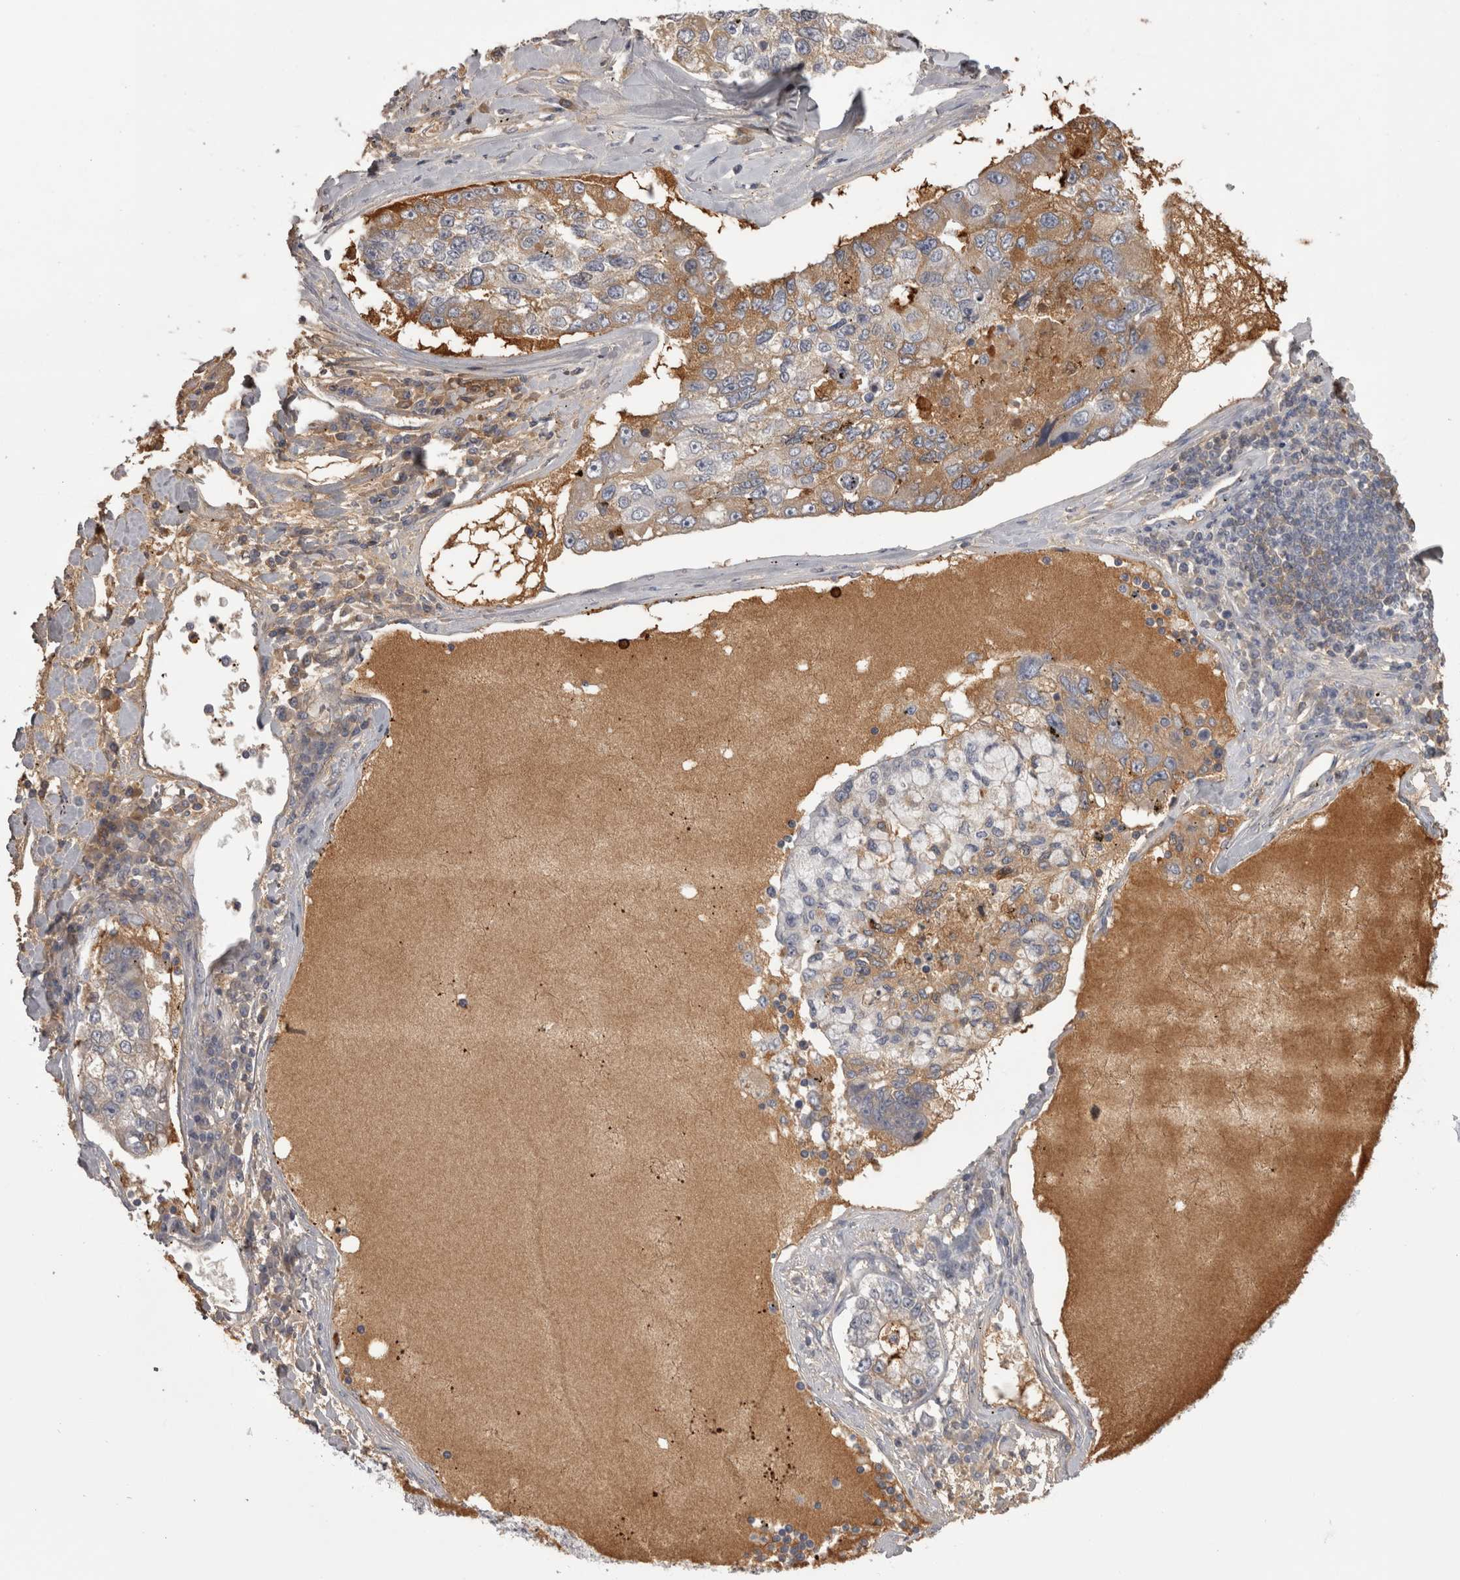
{"staining": {"intensity": "moderate", "quantity": "<25%", "location": "cytoplasmic/membranous"}, "tissue": "lung cancer", "cell_type": "Tumor cells", "image_type": "cancer", "snomed": [{"axis": "morphology", "description": "Adenocarcinoma, NOS"}, {"axis": "topography", "description": "Lung"}], "caption": "This is a histology image of immunohistochemistry (IHC) staining of adenocarcinoma (lung), which shows moderate positivity in the cytoplasmic/membranous of tumor cells.", "gene": "SAA4", "patient": {"sex": "male", "age": 49}}